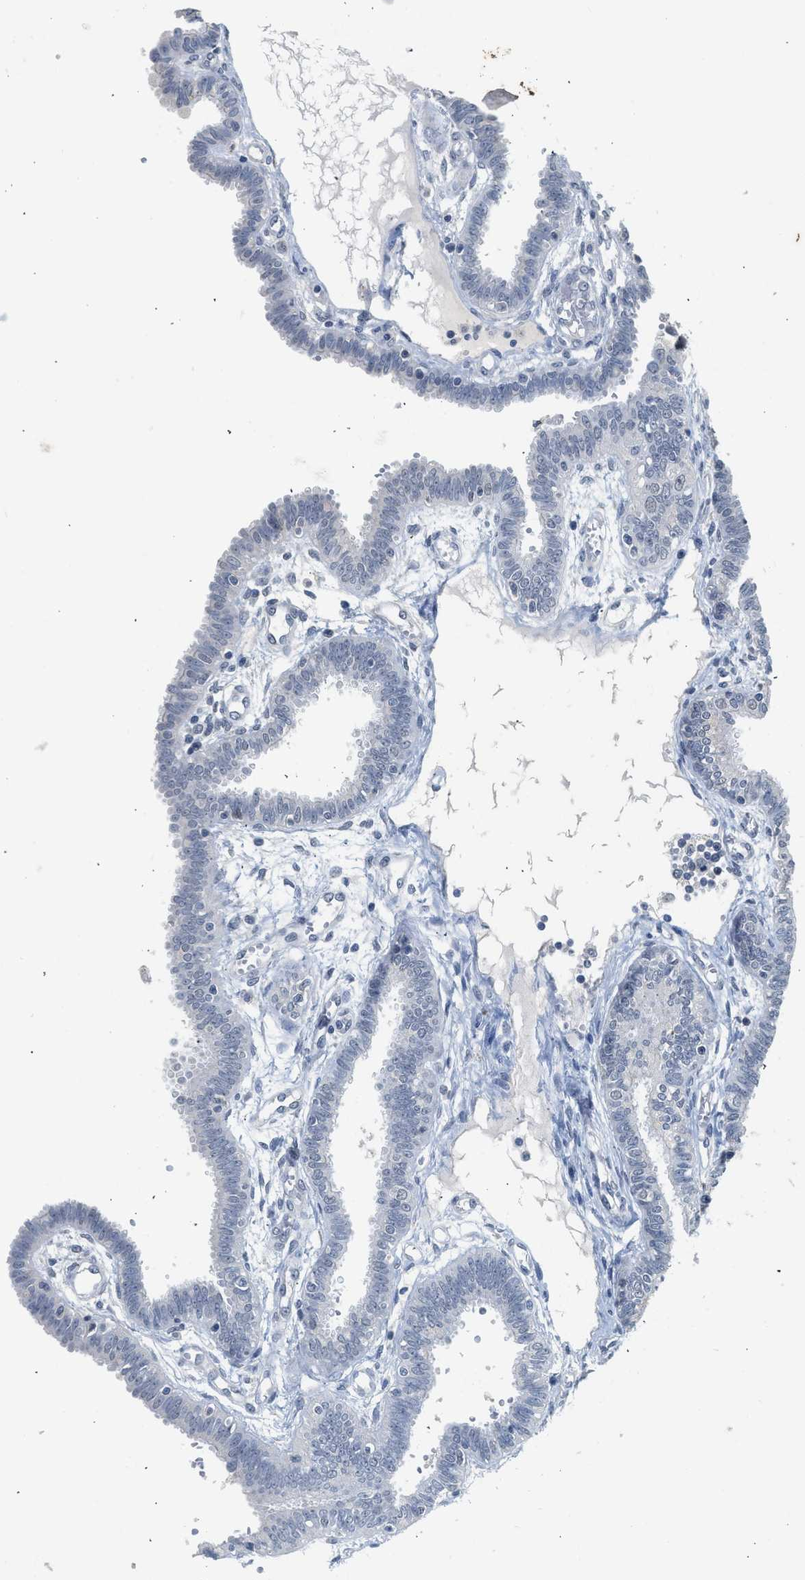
{"staining": {"intensity": "negative", "quantity": "none", "location": "none"}, "tissue": "fallopian tube", "cell_type": "Glandular cells", "image_type": "normal", "snomed": [{"axis": "morphology", "description": "Normal tissue, NOS"}, {"axis": "topography", "description": "Fallopian tube"}], "caption": "DAB (3,3'-diaminobenzidine) immunohistochemical staining of normal human fallopian tube shows no significant positivity in glandular cells.", "gene": "CSF3R", "patient": {"sex": "female", "age": 32}}